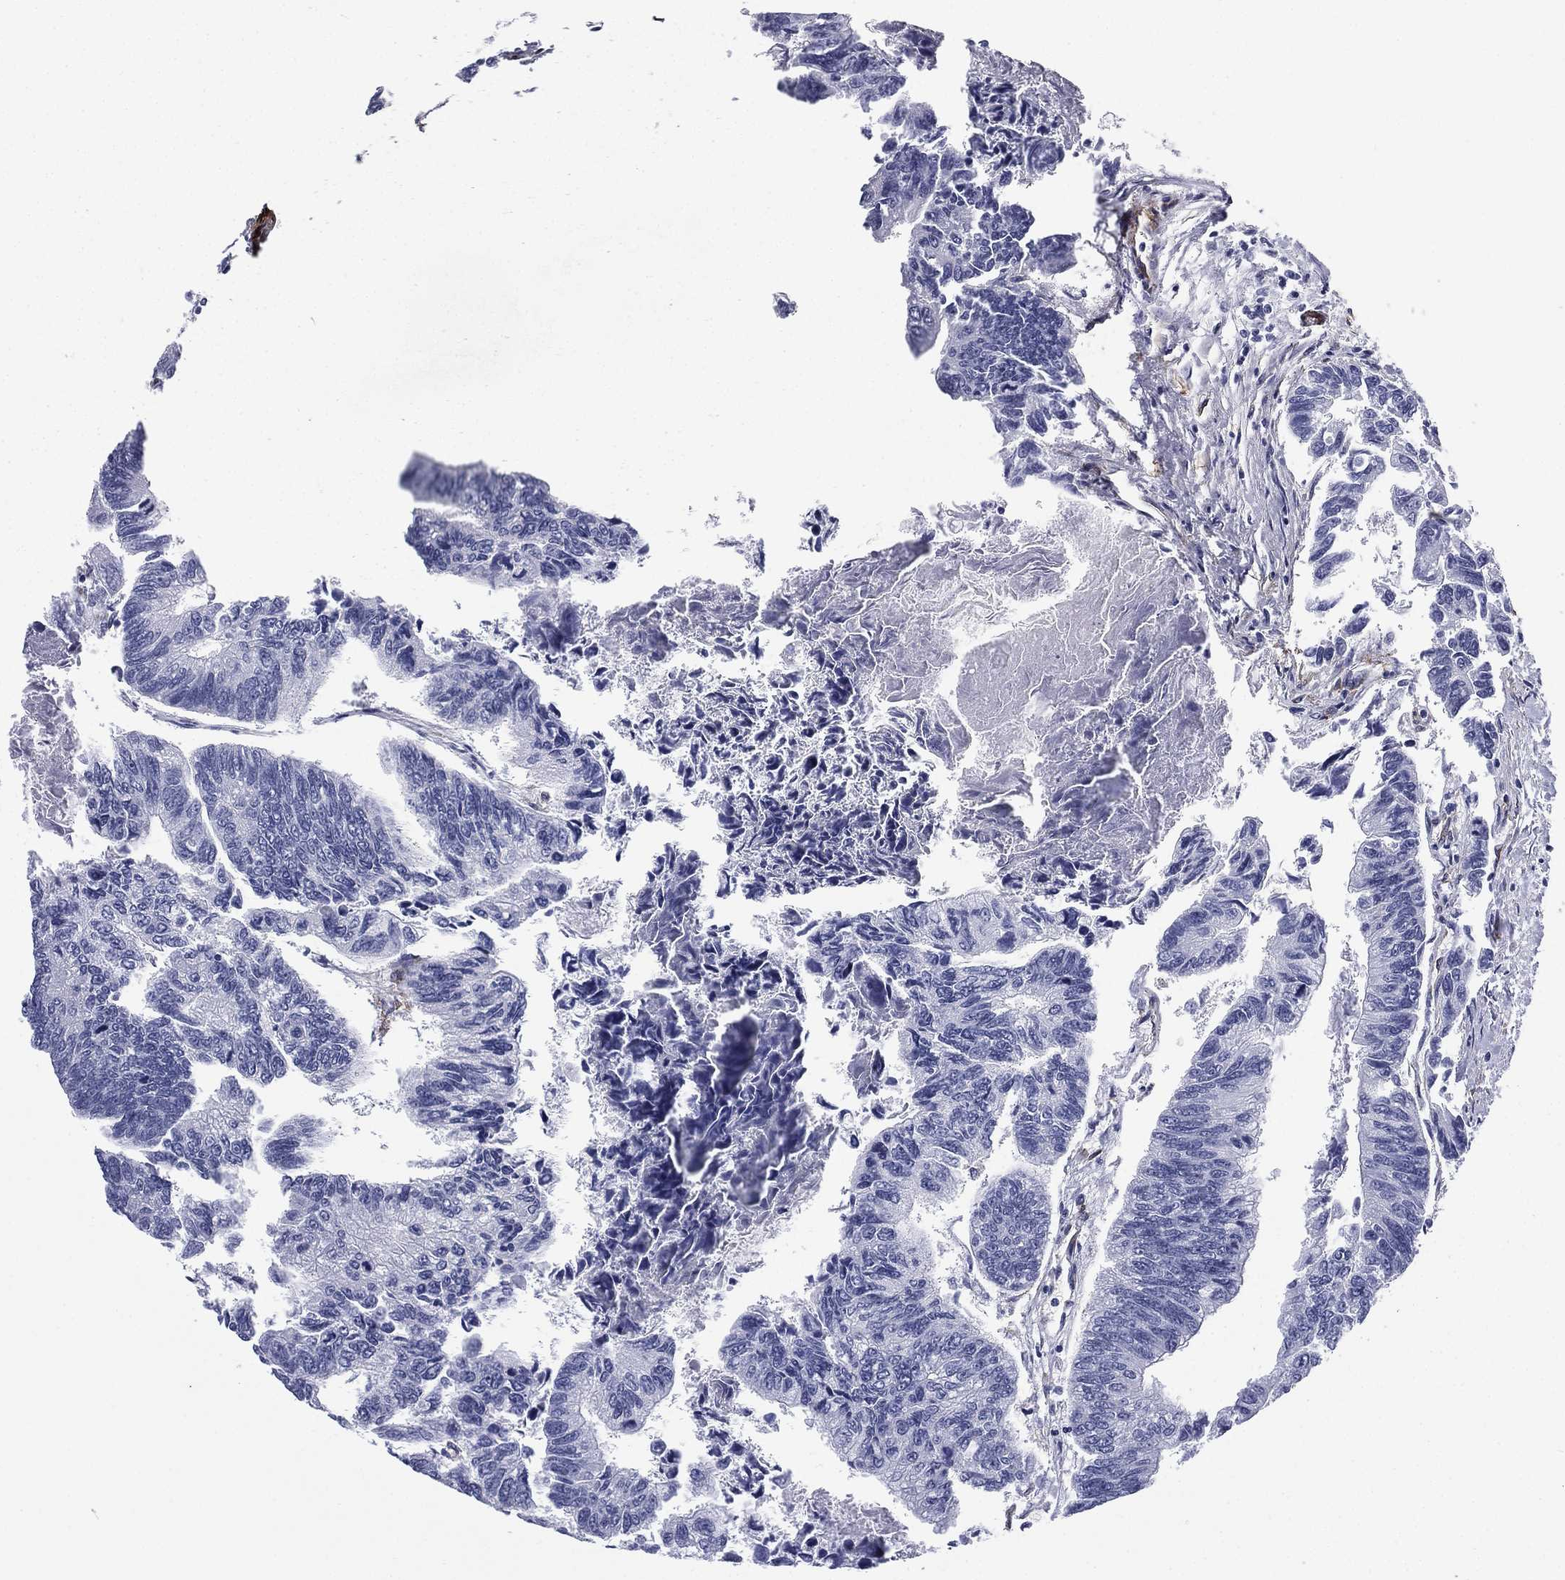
{"staining": {"intensity": "negative", "quantity": "none", "location": "none"}, "tissue": "colorectal cancer", "cell_type": "Tumor cells", "image_type": "cancer", "snomed": [{"axis": "morphology", "description": "Adenocarcinoma, NOS"}, {"axis": "topography", "description": "Colon"}], "caption": "Tumor cells are negative for protein expression in human adenocarcinoma (colorectal).", "gene": "CAVIN3", "patient": {"sex": "female", "age": 65}}